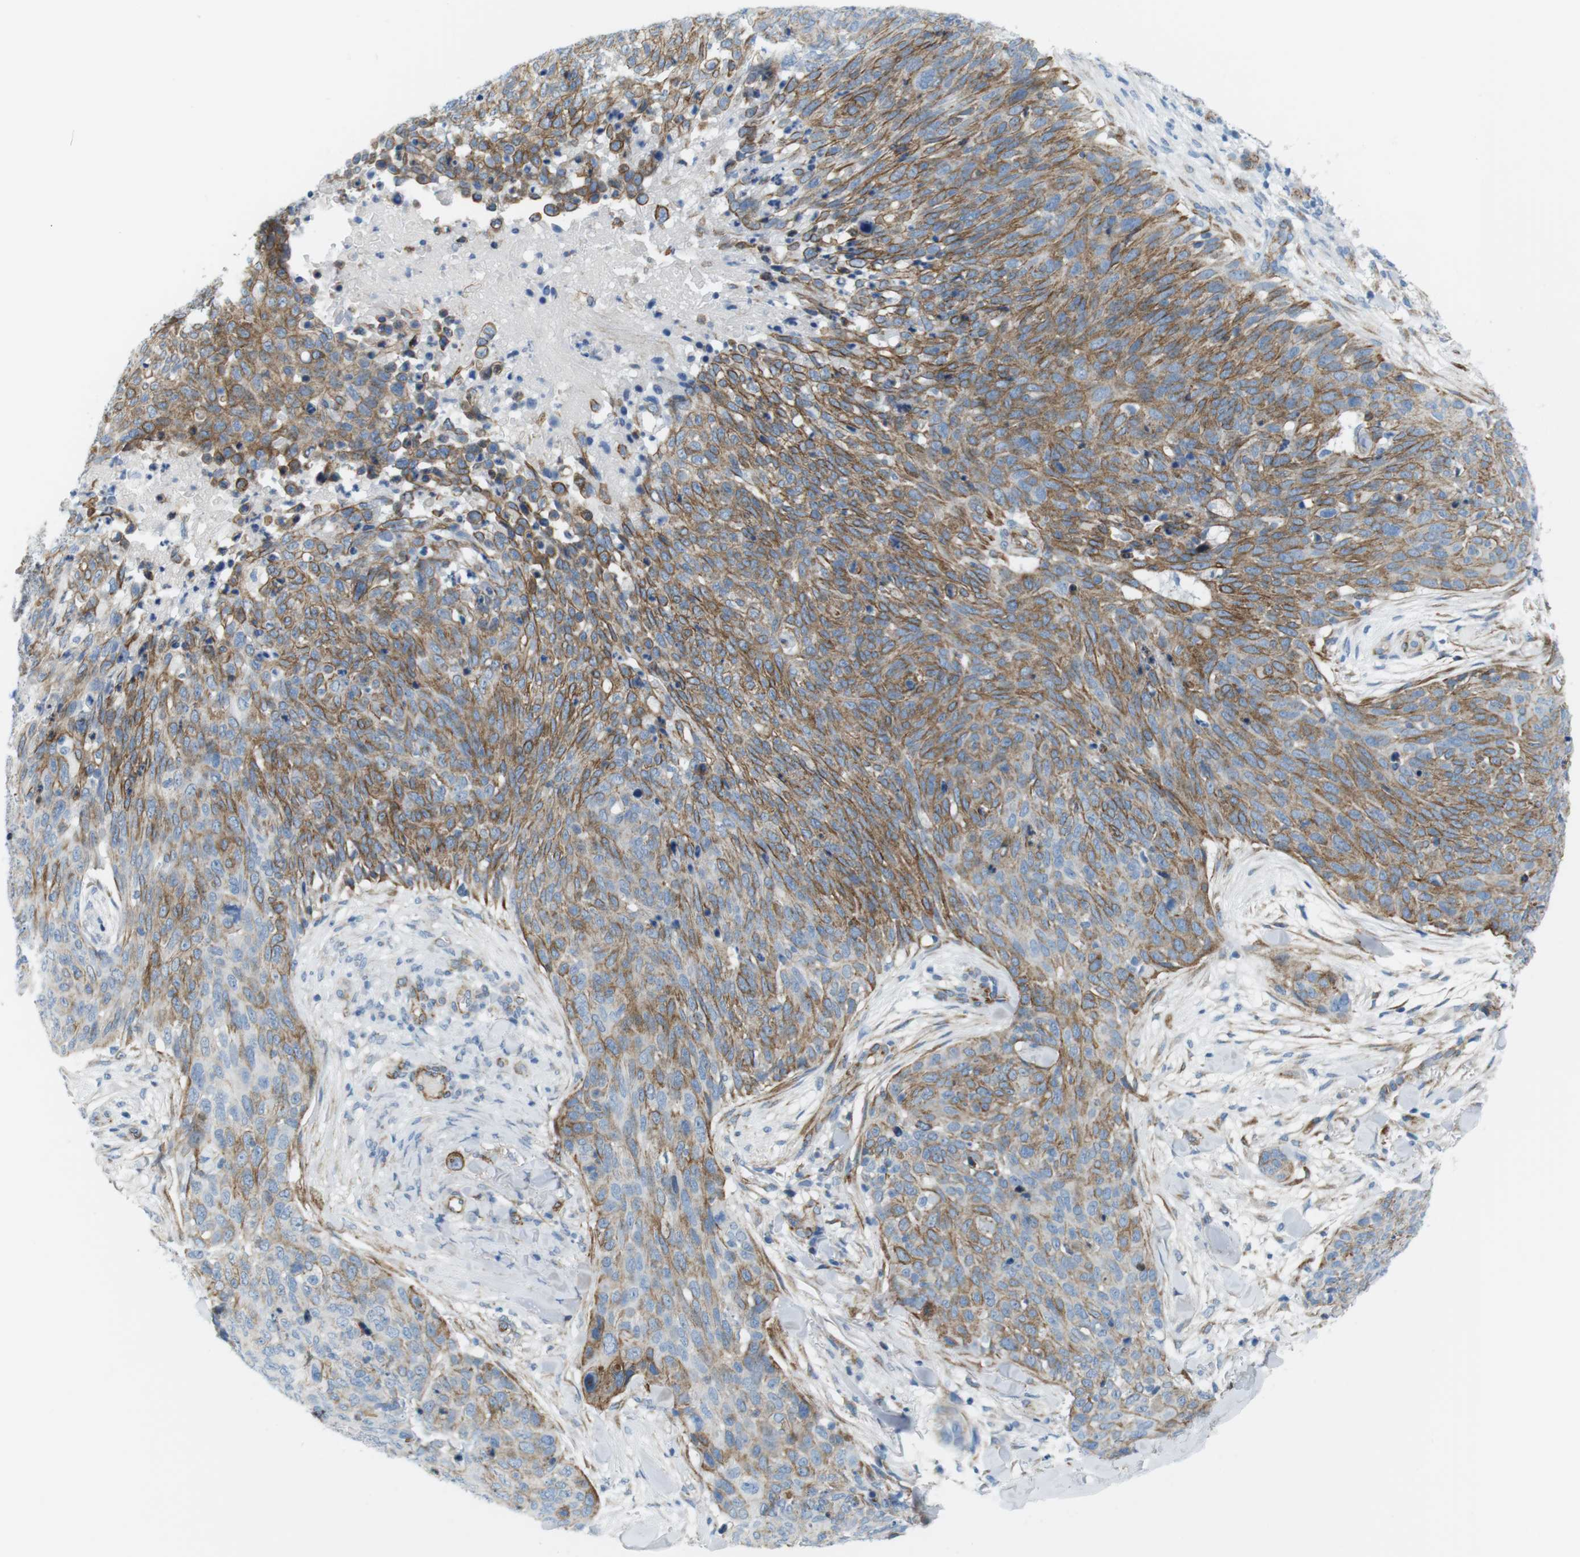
{"staining": {"intensity": "moderate", "quantity": "25%-75%", "location": "cytoplasmic/membranous"}, "tissue": "skin cancer", "cell_type": "Tumor cells", "image_type": "cancer", "snomed": [{"axis": "morphology", "description": "Squamous cell carcinoma in situ, NOS"}, {"axis": "morphology", "description": "Squamous cell carcinoma, NOS"}, {"axis": "topography", "description": "Skin"}], "caption": "Skin cancer tissue demonstrates moderate cytoplasmic/membranous positivity in about 25%-75% of tumor cells The staining was performed using DAB (3,3'-diaminobenzidine) to visualize the protein expression in brown, while the nuclei were stained in blue with hematoxylin (Magnification: 20x).", "gene": "MYH9", "patient": {"sex": "male", "age": 93}}